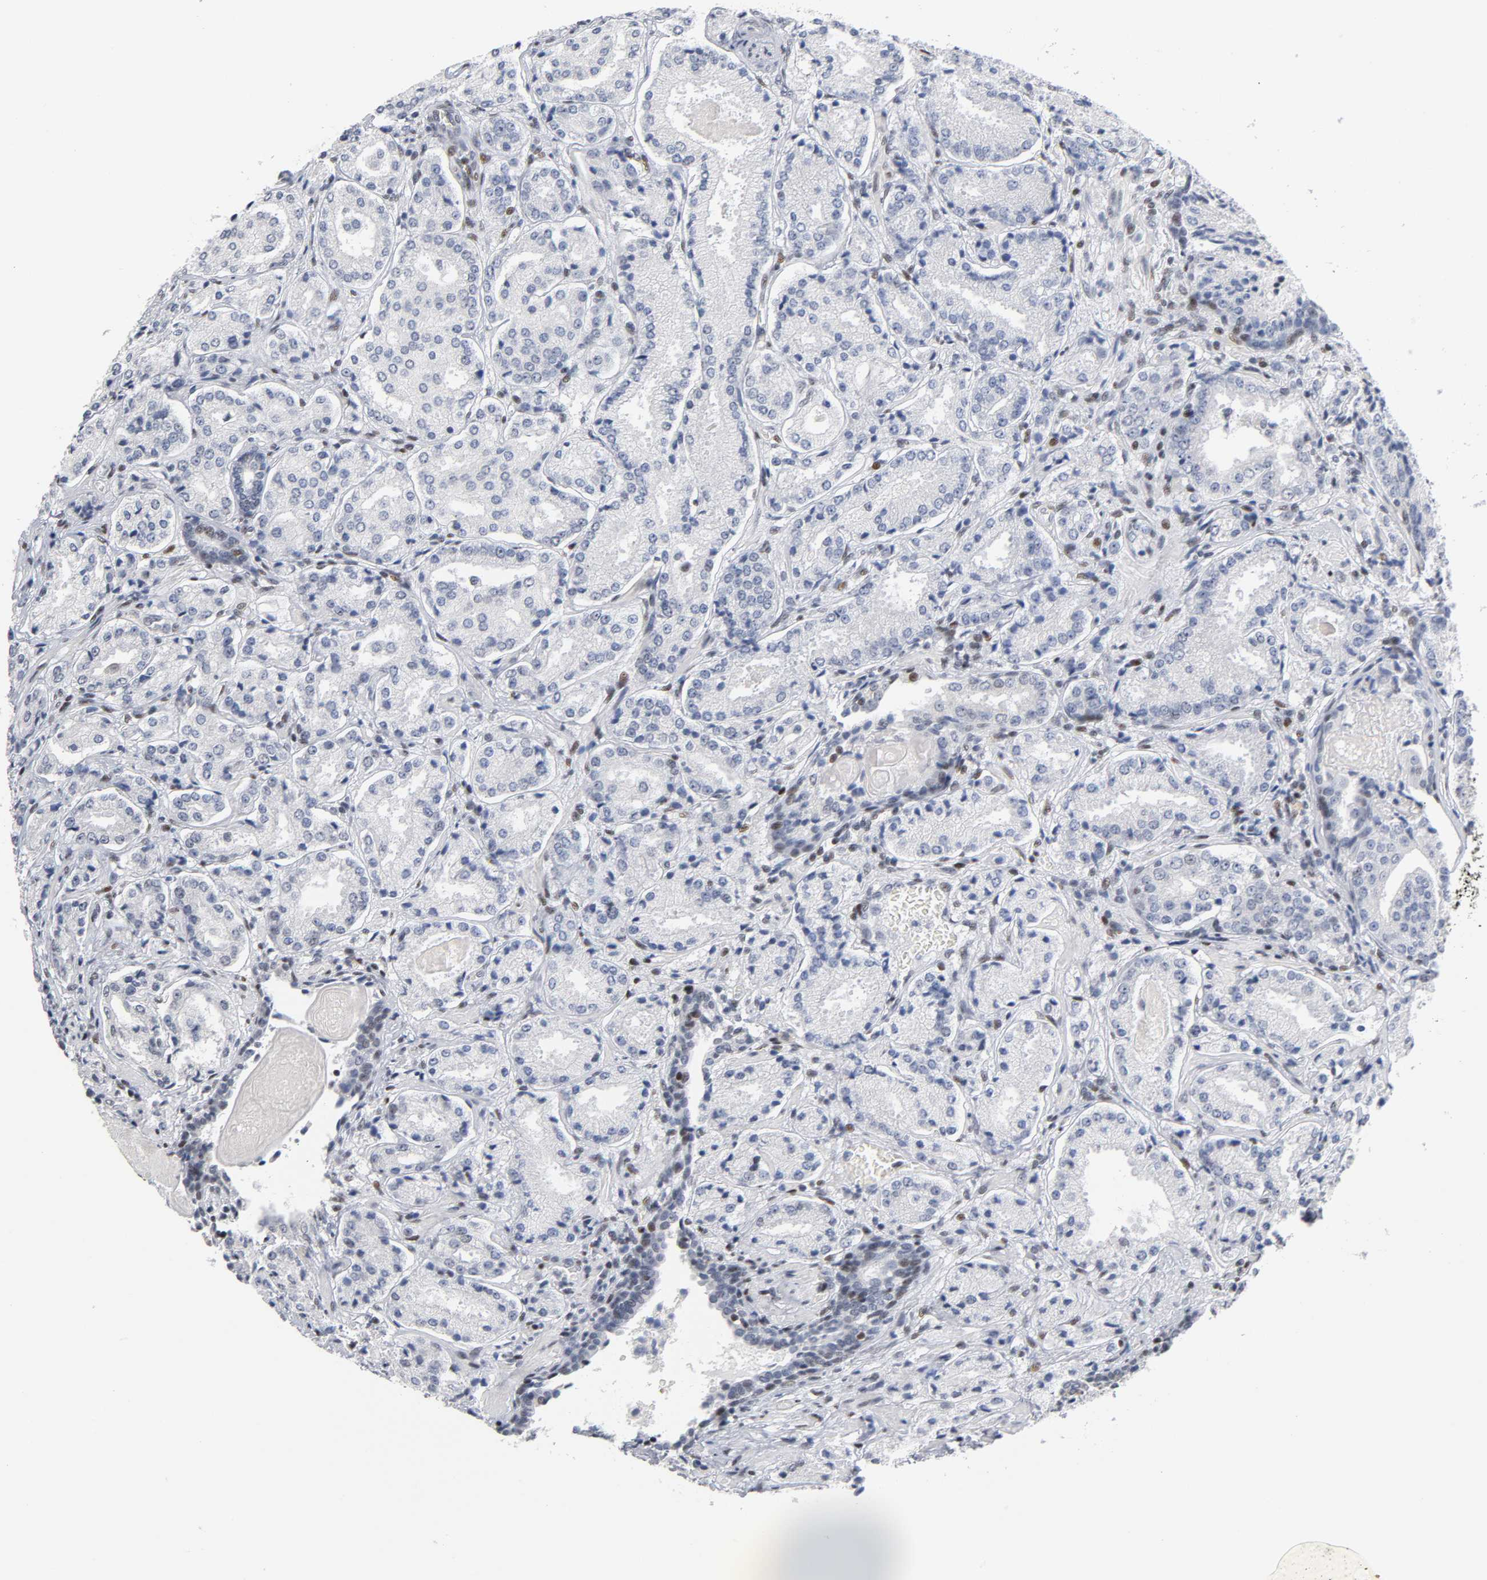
{"staining": {"intensity": "negative", "quantity": "none", "location": "none"}, "tissue": "prostate cancer", "cell_type": "Tumor cells", "image_type": "cancer", "snomed": [{"axis": "morphology", "description": "Adenocarcinoma, High grade"}, {"axis": "topography", "description": "Prostate"}], "caption": "Tumor cells are negative for protein expression in human prostate cancer (high-grade adenocarcinoma).", "gene": "SP3", "patient": {"sex": "male", "age": 58}}